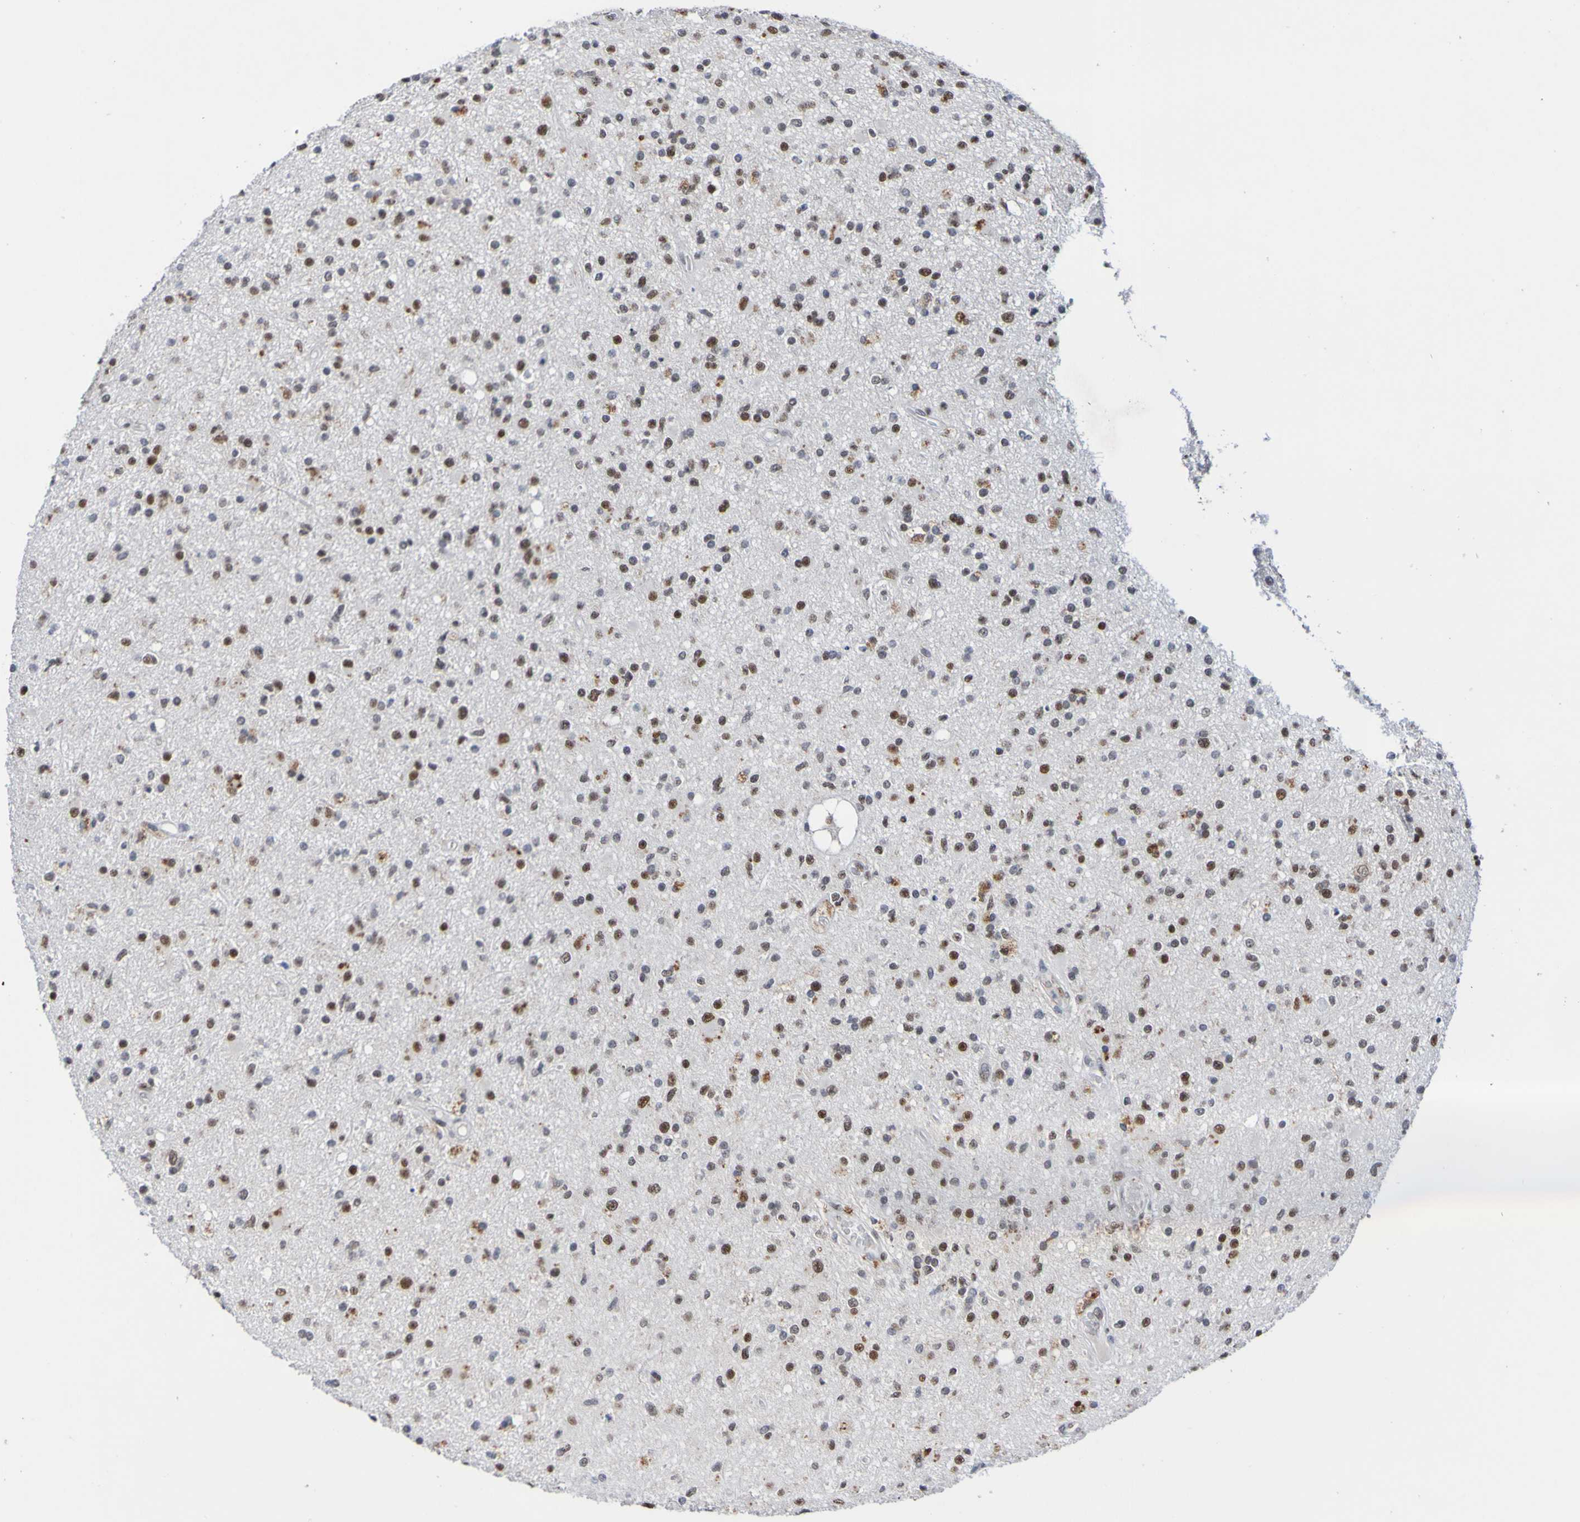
{"staining": {"intensity": "moderate", "quantity": "25%-75%", "location": "nuclear"}, "tissue": "glioma", "cell_type": "Tumor cells", "image_type": "cancer", "snomed": [{"axis": "morphology", "description": "Glioma, malignant, High grade"}, {"axis": "topography", "description": "Brain"}], "caption": "Tumor cells display medium levels of moderate nuclear expression in approximately 25%-75% of cells in malignant high-grade glioma. The staining was performed using DAB to visualize the protein expression in brown, while the nuclei were stained in blue with hematoxylin (Magnification: 20x).", "gene": "PCGF1", "patient": {"sex": "male", "age": 33}}